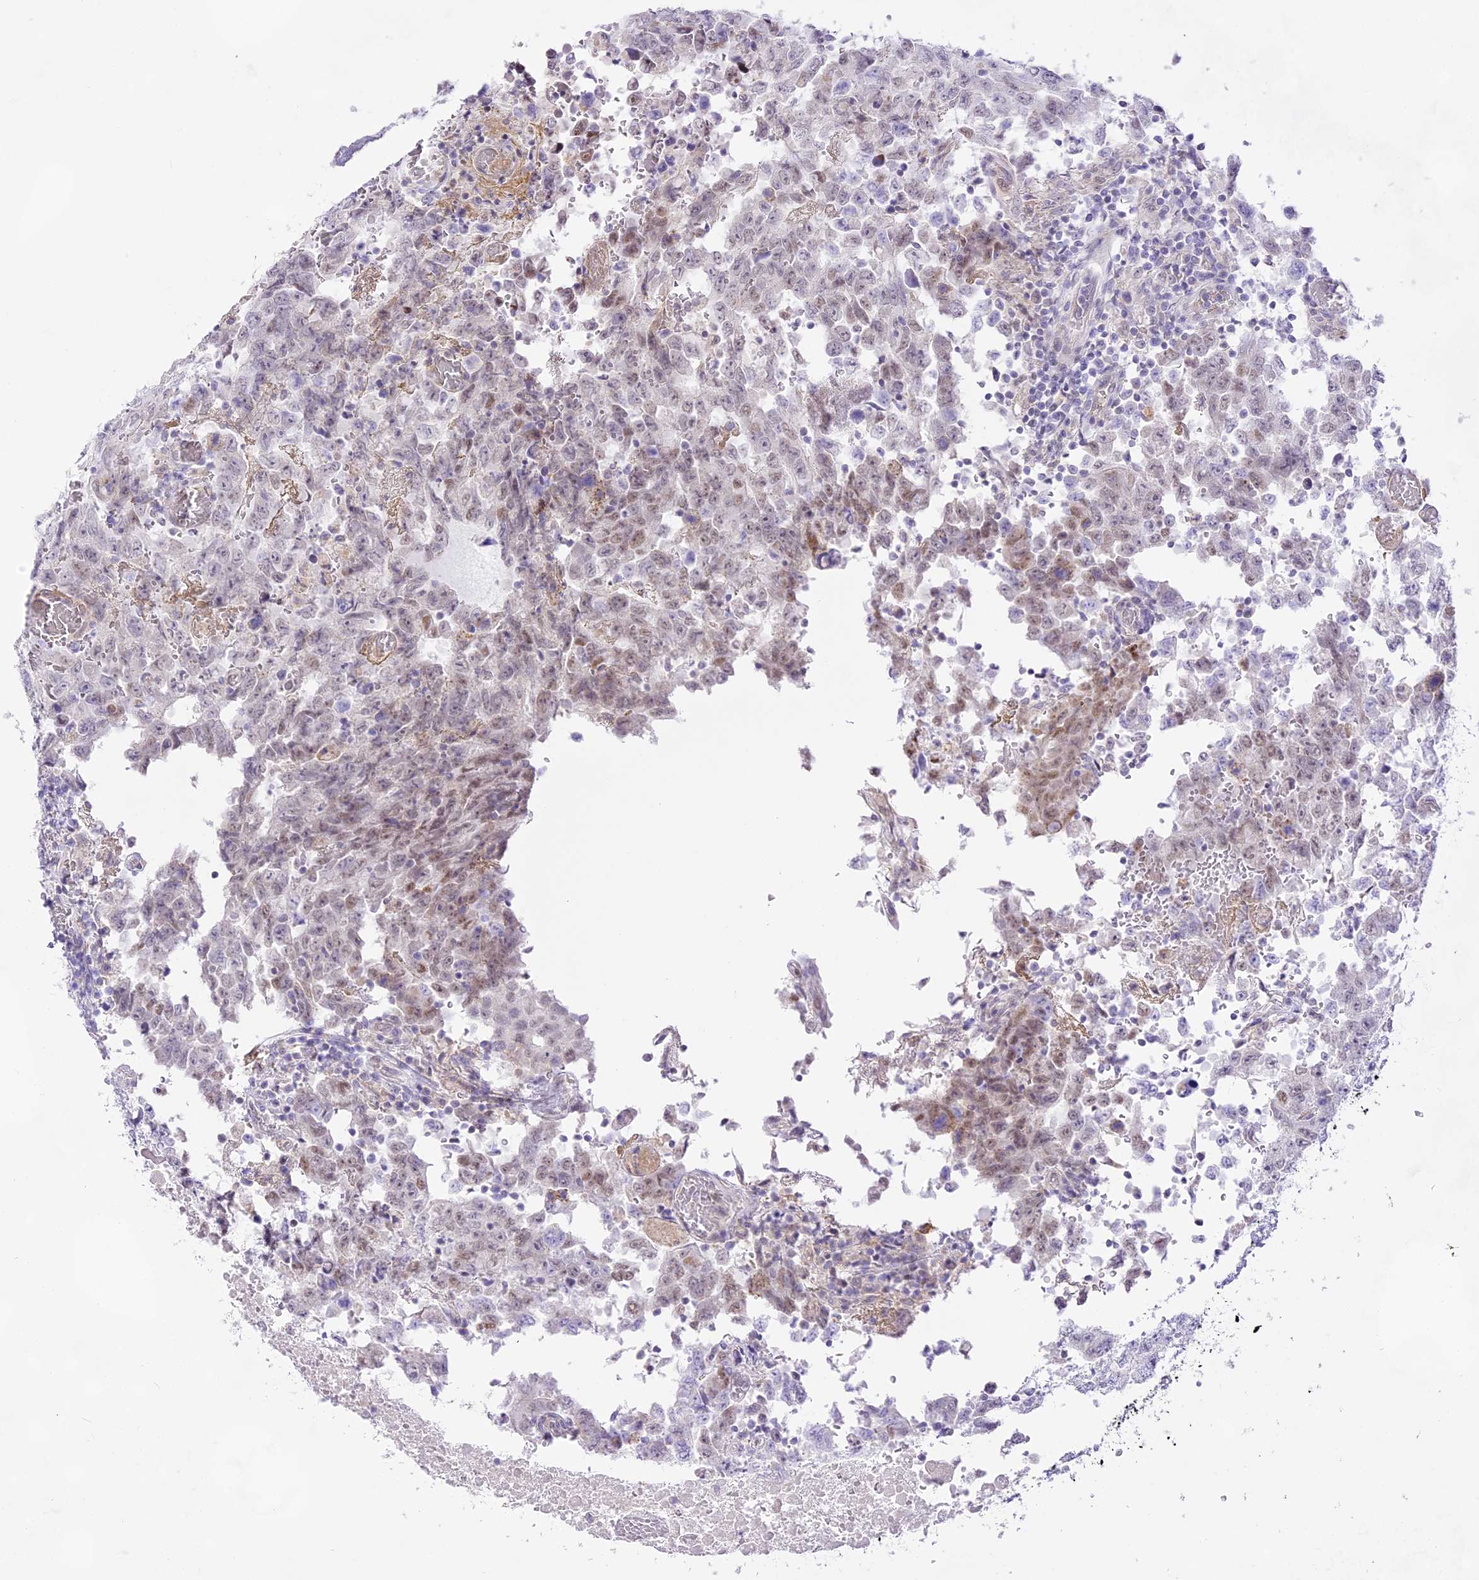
{"staining": {"intensity": "weak", "quantity": "<25%", "location": "cytoplasmic/membranous,nuclear"}, "tissue": "testis cancer", "cell_type": "Tumor cells", "image_type": "cancer", "snomed": [{"axis": "morphology", "description": "Carcinoma, Embryonal, NOS"}, {"axis": "topography", "description": "Testis"}], "caption": "This histopathology image is of embryonal carcinoma (testis) stained with immunohistochemistry to label a protein in brown with the nuclei are counter-stained blue. There is no staining in tumor cells. (DAB (3,3'-diaminobenzidine) immunohistochemistry, high magnification).", "gene": "CCDC30", "patient": {"sex": "male", "age": 26}}